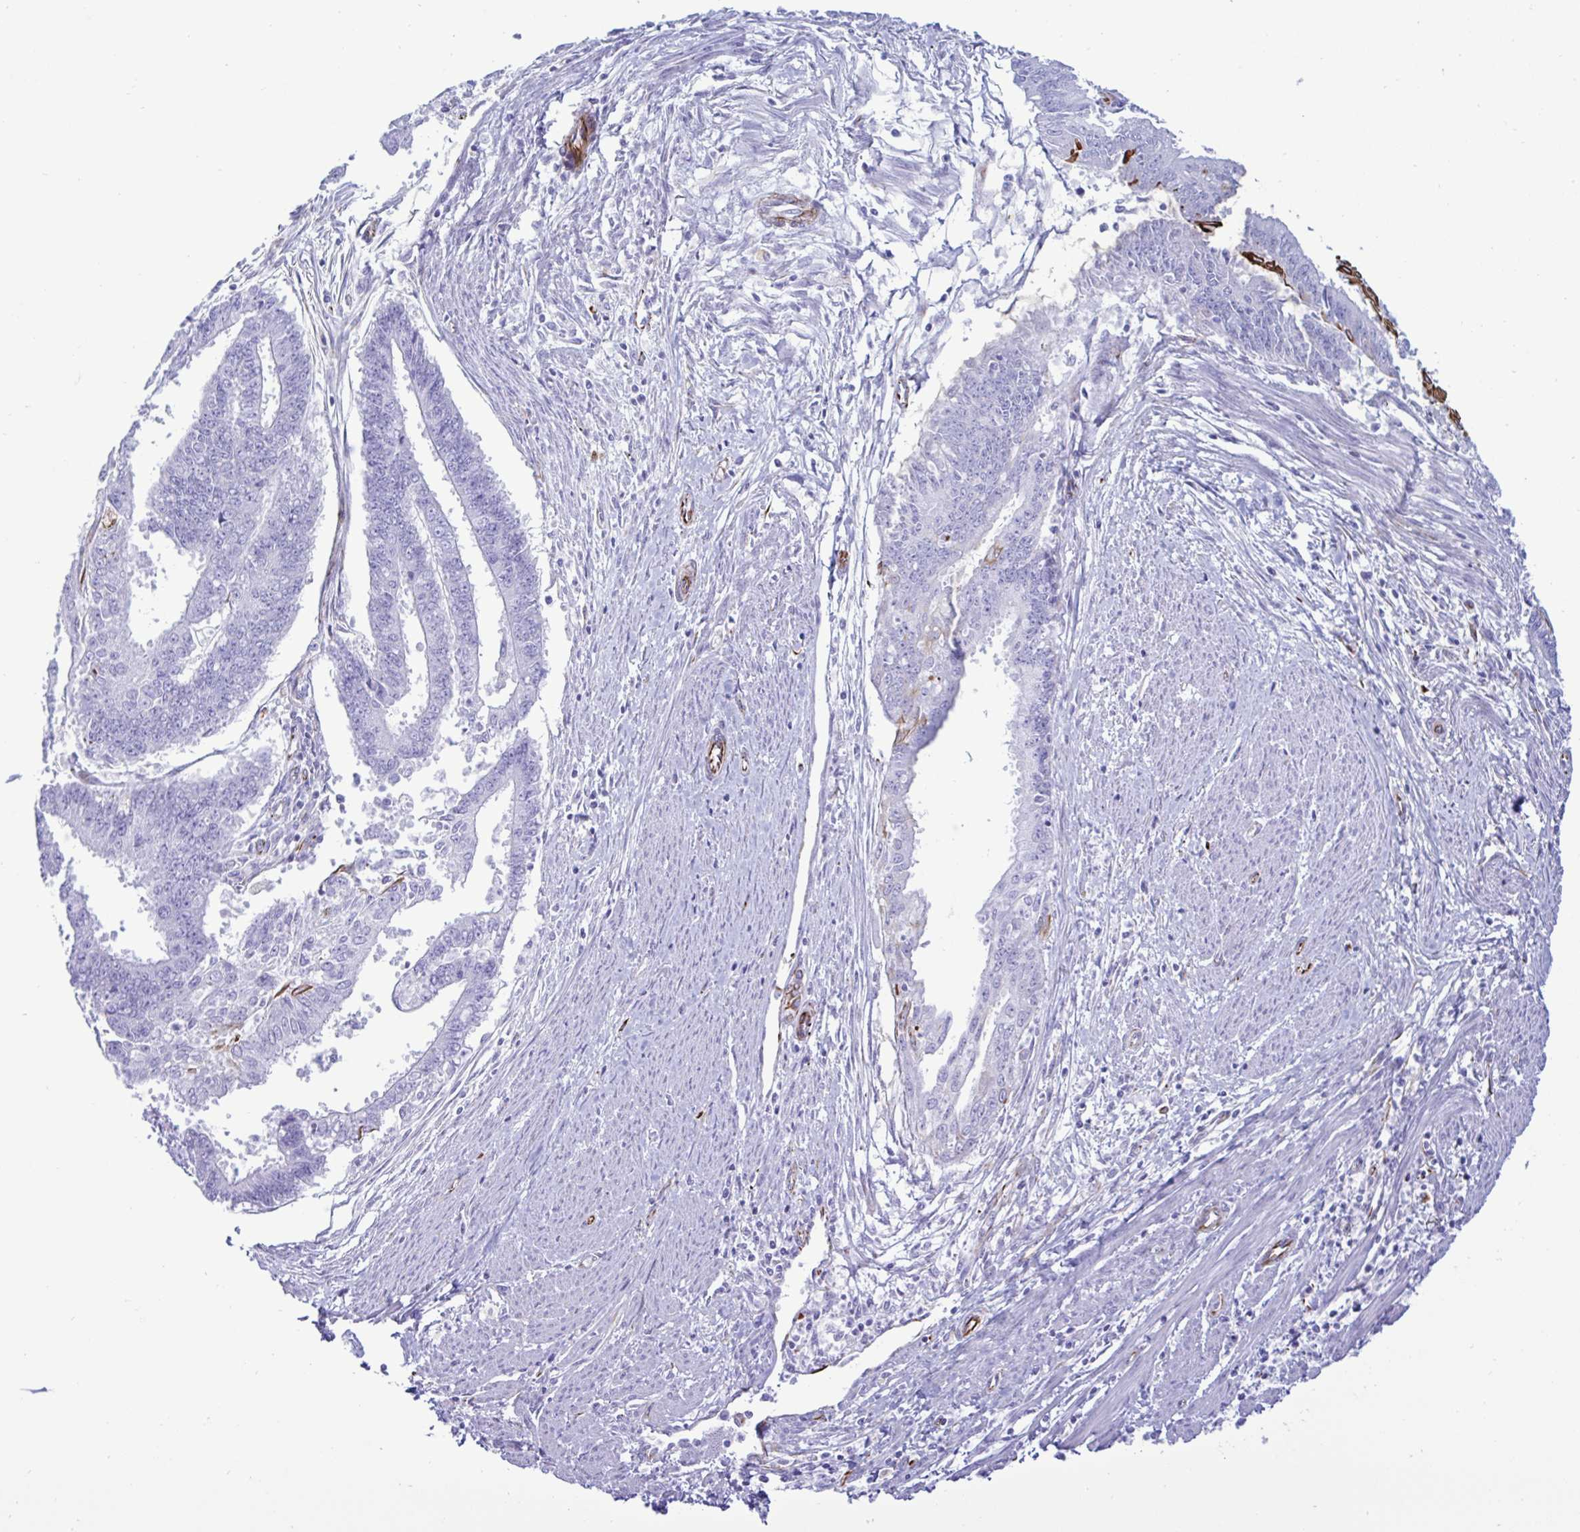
{"staining": {"intensity": "negative", "quantity": "none", "location": "none"}, "tissue": "endometrial cancer", "cell_type": "Tumor cells", "image_type": "cancer", "snomed": [{"axis": "morphology", "description": "Adenocarcinoma, NOS"}, {"axis": "topography", "description": "Endometrium"}], "caption": "This is an IHC image of endometrial adenocarcinoma. There is no expression in tumor cells.", "gene": "SMAD5", "patient": {"sex": "female", "age": 73}}